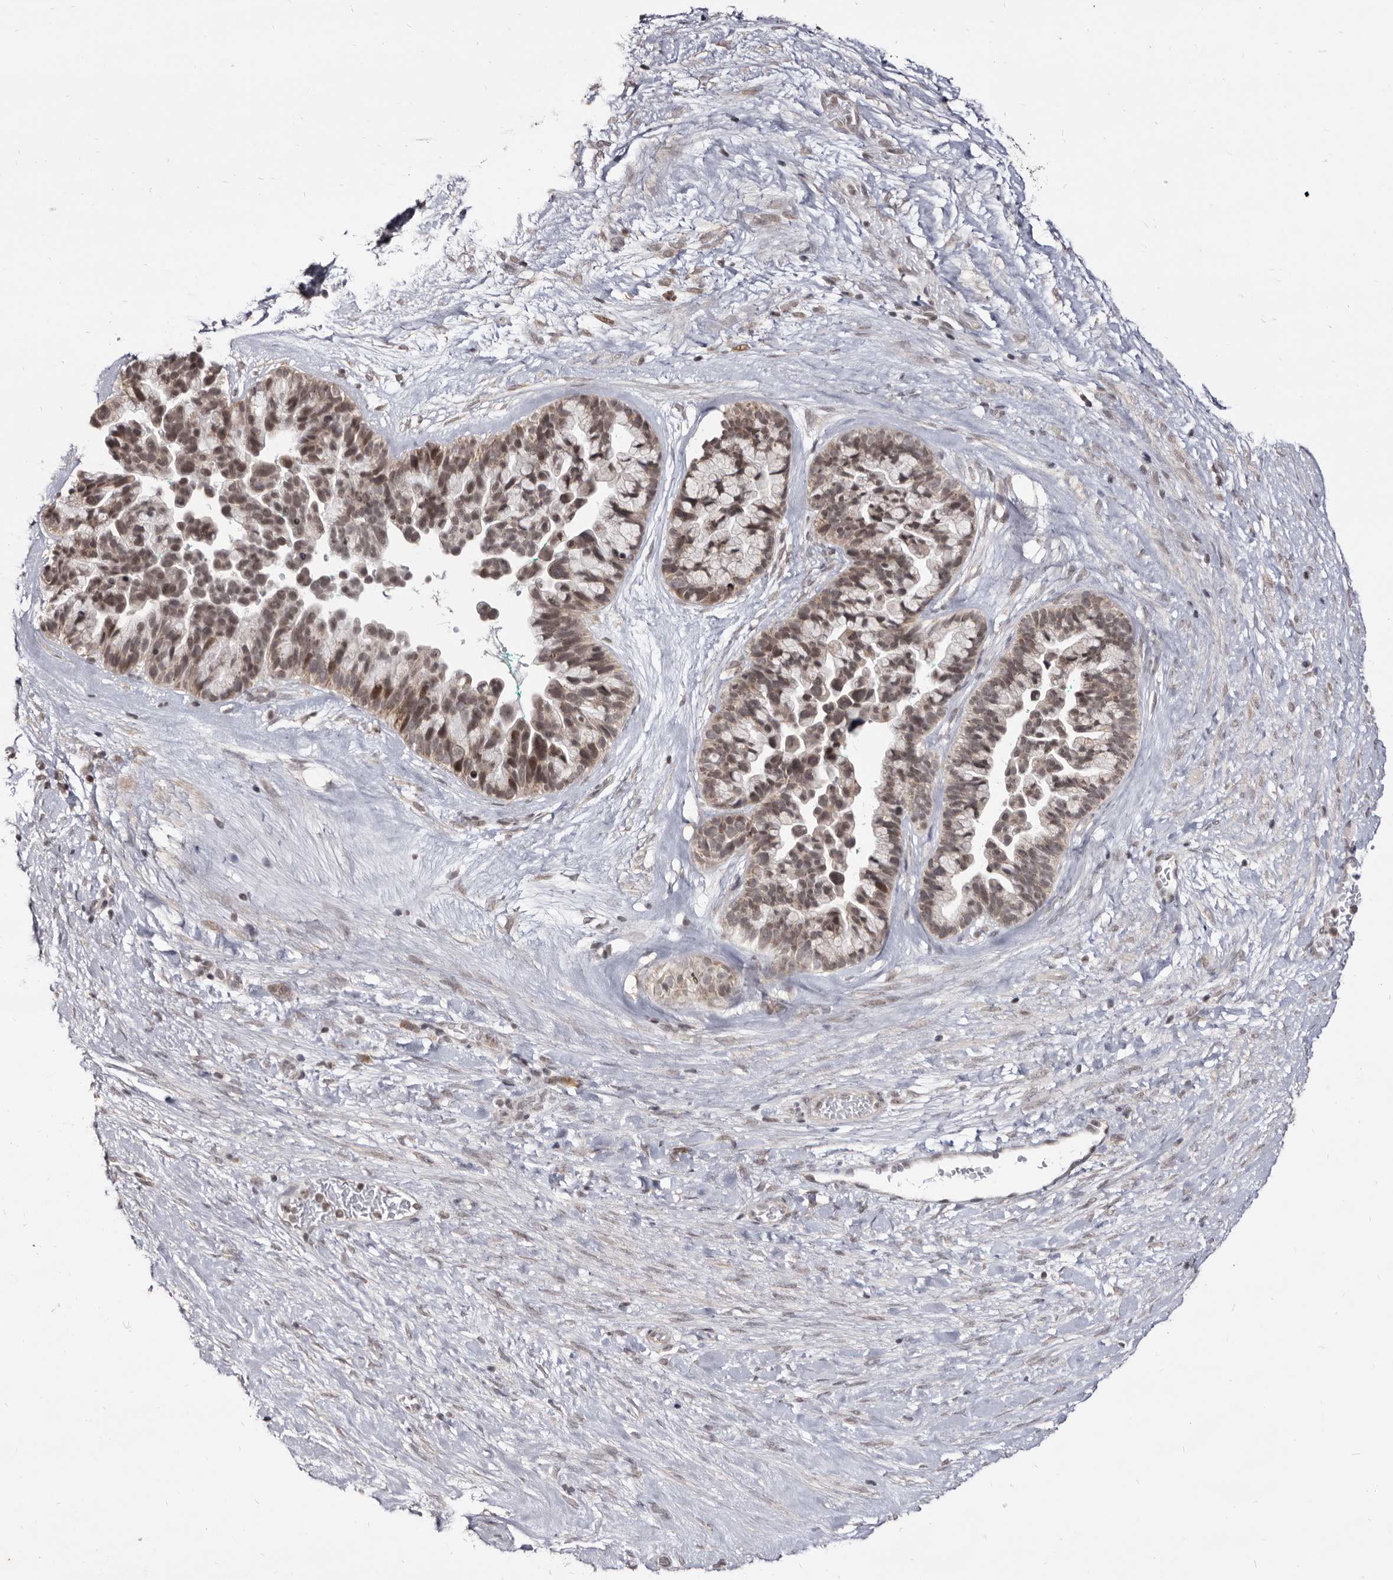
{"staining": {"intensity": "moderate", "quantity": ">75%", "location": "cytoplasmic/membranous"}, "tissue": "ovarian cancer", "cell_type": "Tumor cells", "image_type": "cancer", "snomed": [{"axis": "morphology", "description": "Cystadenocarcinoma, serous, NOS"}, {"axis": "topography", "description": "Ovary"}], "caption": "Immunohistochemistry (IHC) image of human ovarian cancer (serous cystadenocarcinoma) stained for a protein (brown), which reveals medium levels of moderate cytoplasmic/membranous expression in approximately >75% of tumor cells.", "gene": "THUMPD1", "patient": {"sex": "female", "age": 56}}